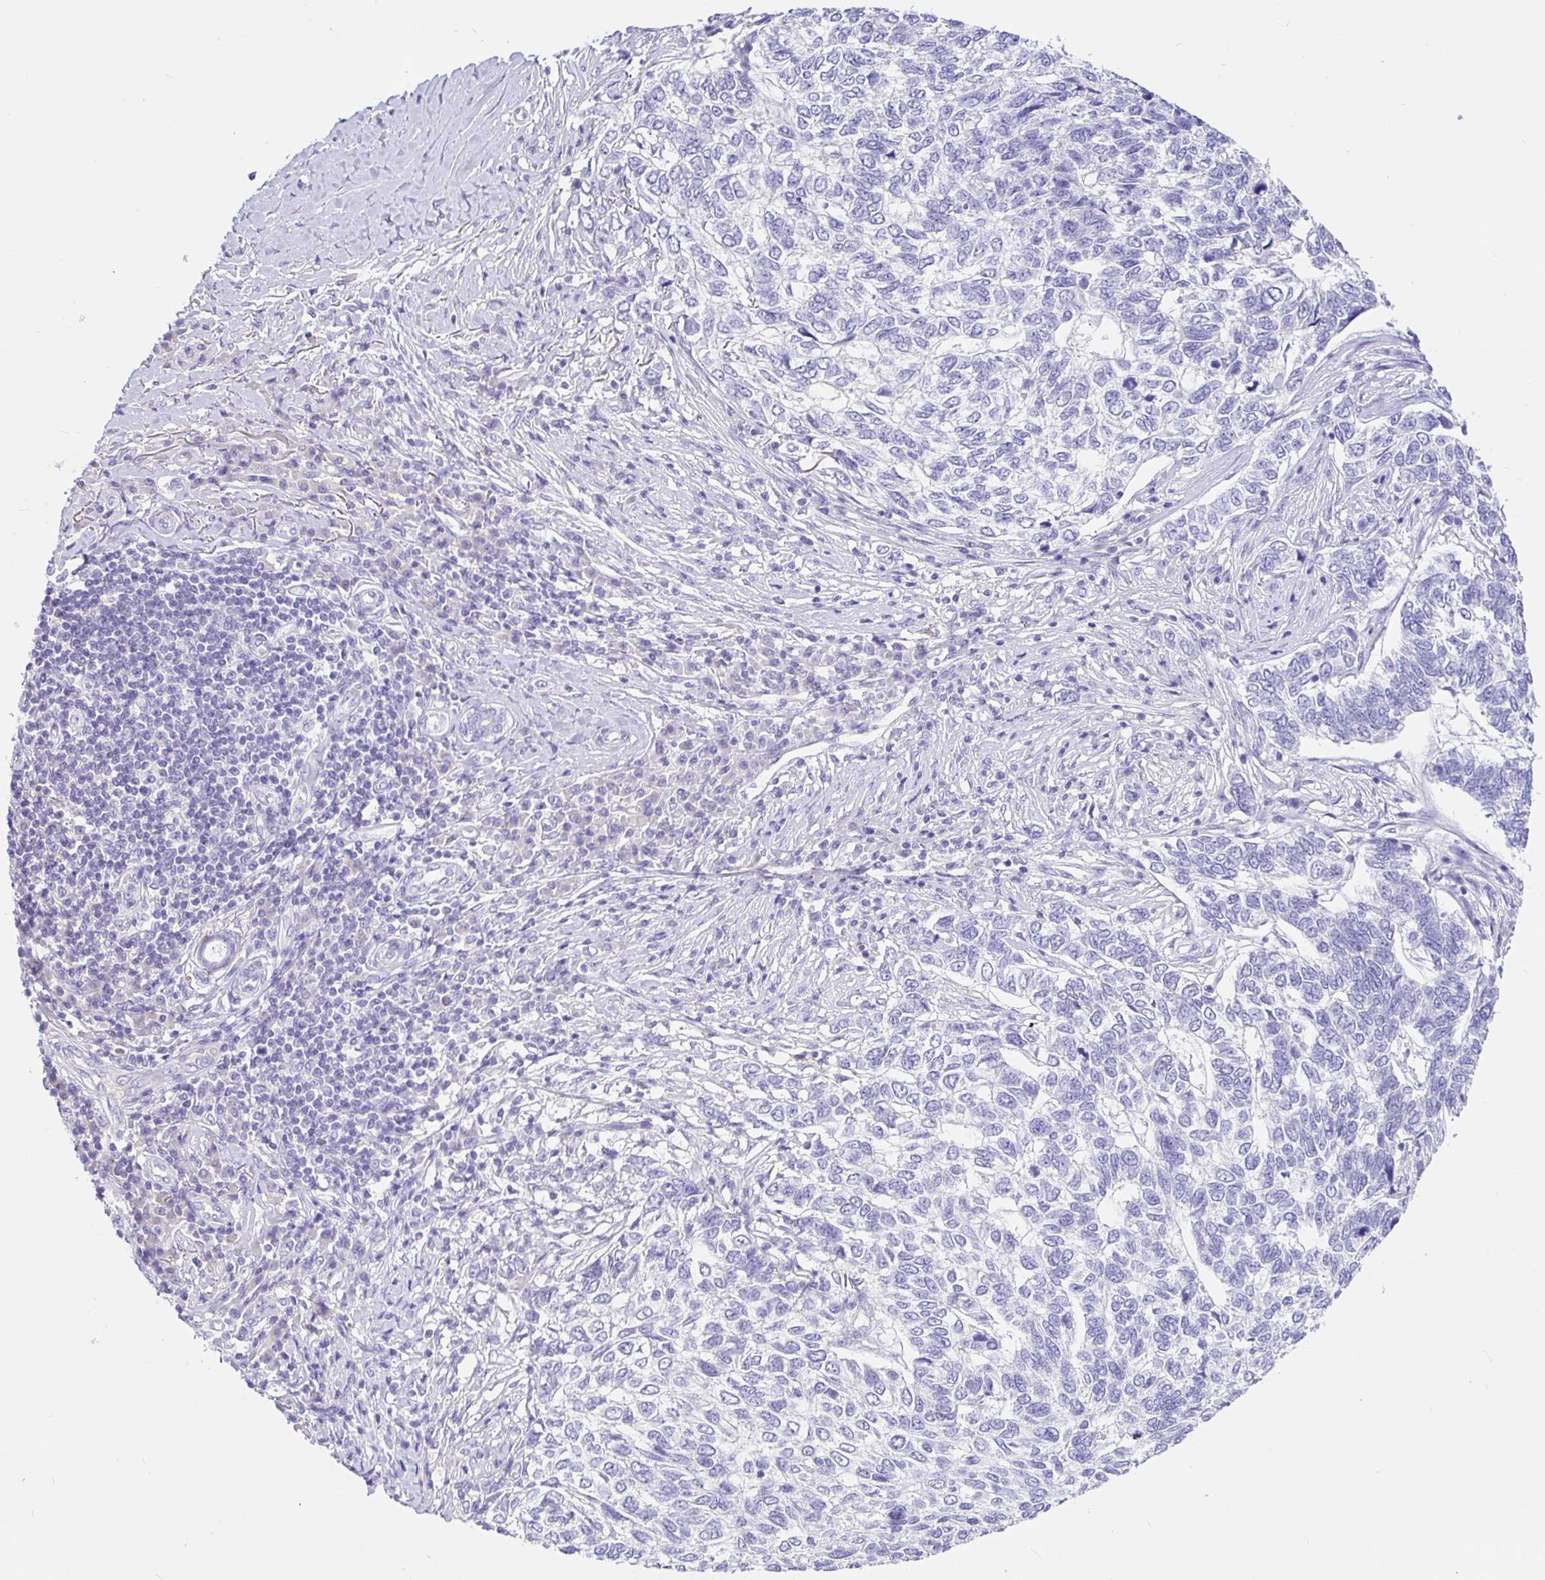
{"staining": {"intensity": "negative", "quantity": "none", "location": "none"}, "tissue": "skin cancer", "cell_type": "Tumor cells", "image_type": "cancer", "snomed": [{"axis": "morphology", "description": "Basal cell carcinoma"}, {"axis": "topography", "description": "Skin"}], "caption": "Tumor cells show no significant staining in basal cell carcinoma (skin). (DAB immunohistochemistry (IHC) visualized using brightfield microscopy, high magnification).", "gene": "TPTE", "patient": {"sex": "female", "age": 65}}